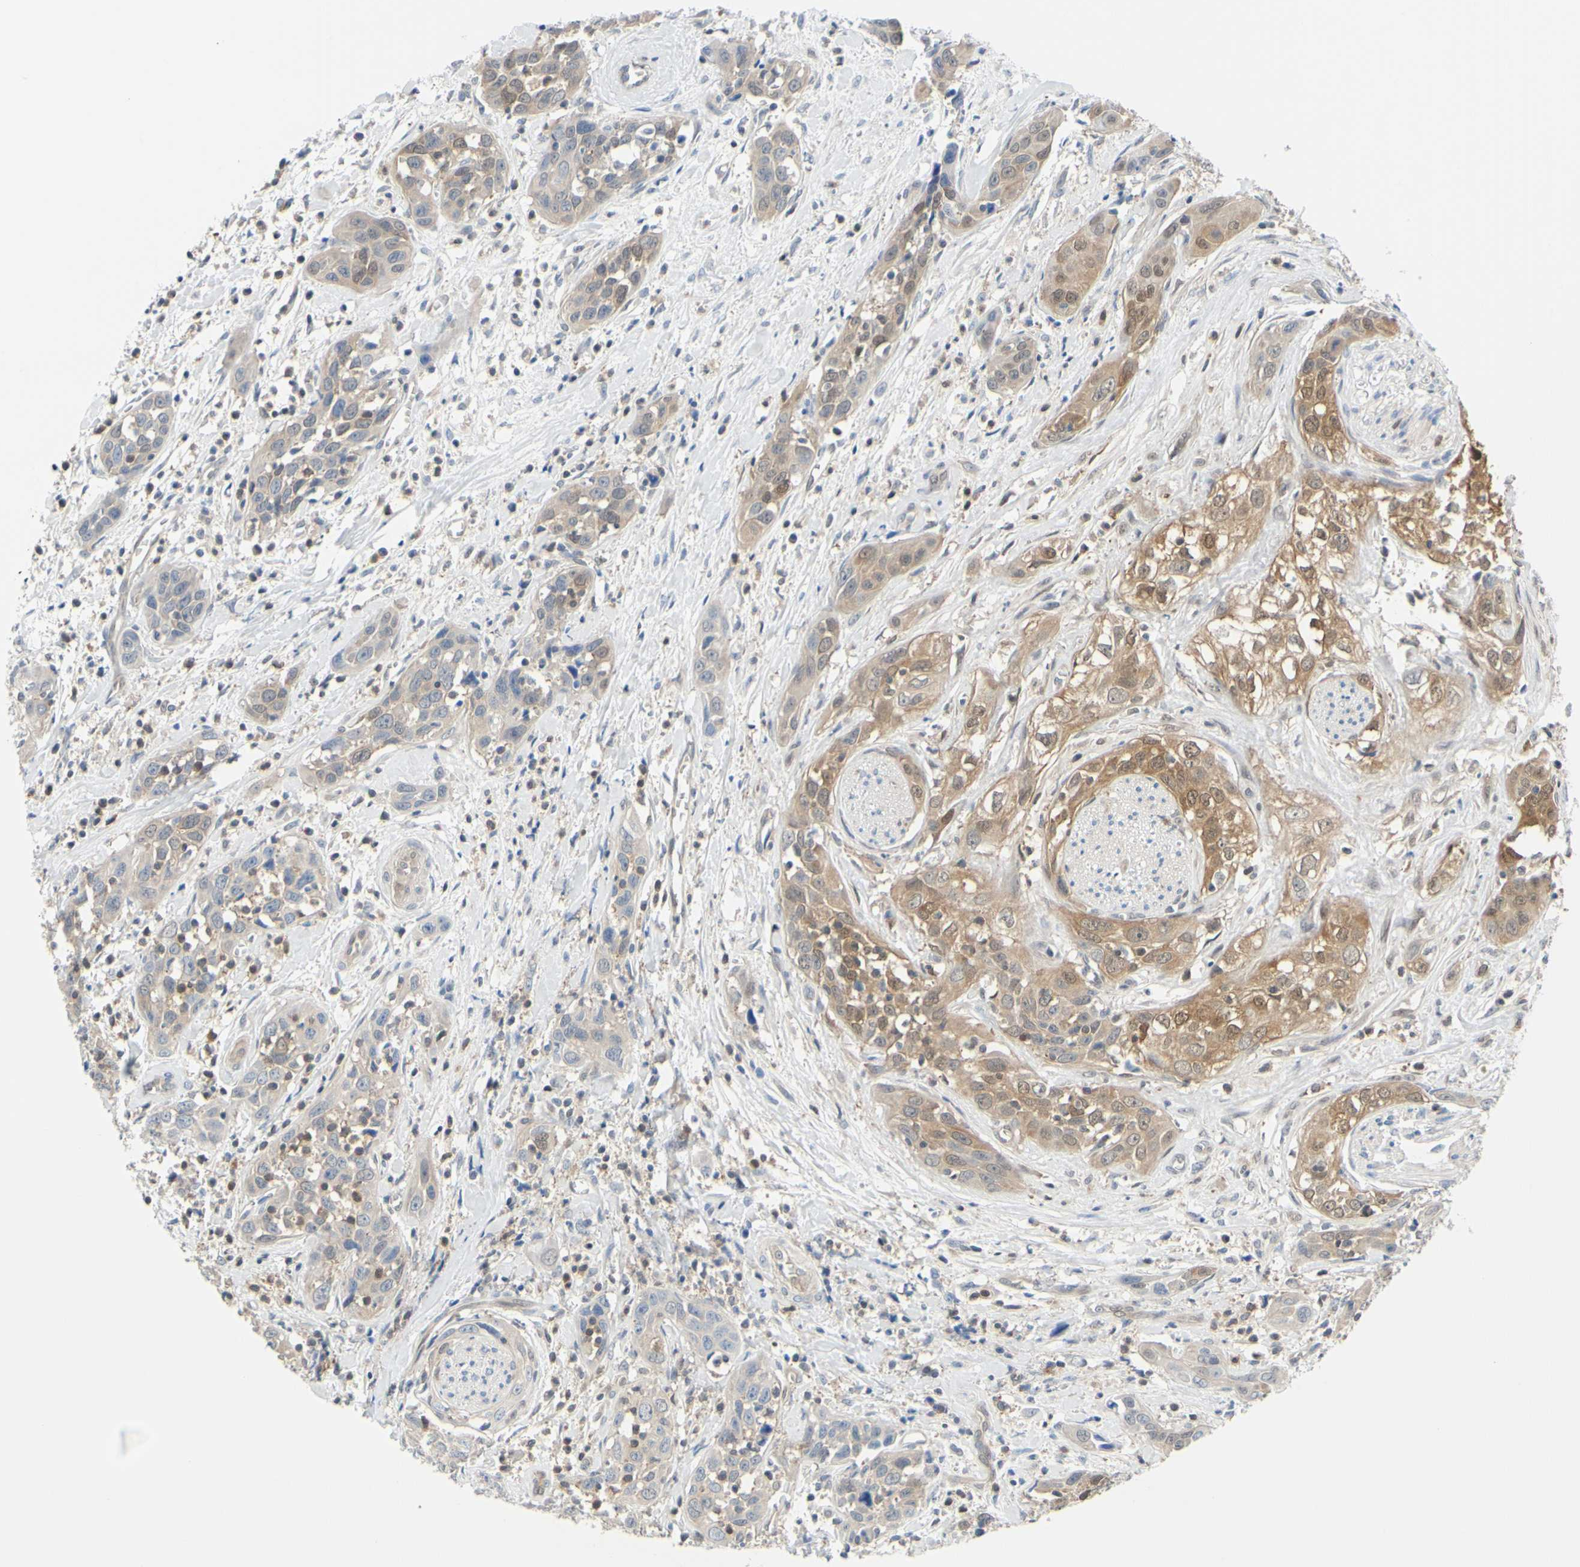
{"staining": {"intensity": "moderate", "quantity": ">75%", "location": "cytoplasmic/membranous"}, "tissue": "head and neck cancer", "cell_type": "Tumor cells", "image_type": "cancer", "snomed": [{"axis": "morphology", "description": "Squamous cell carcinoma, NOS"}, {"axis": "topography", "description": "Oral tissue"}, {"axis": "topography", "description": "Head-Neck"}], "caption": "Head and neck cancer (squamous cell carcinoma) stained for a protein (brown) shows moderate cytoplasmic/membranous positive expression in approximately >75% of tumor cells.", "gene": "UPK3B", "patient": {"sex": "female", "age": 50}}